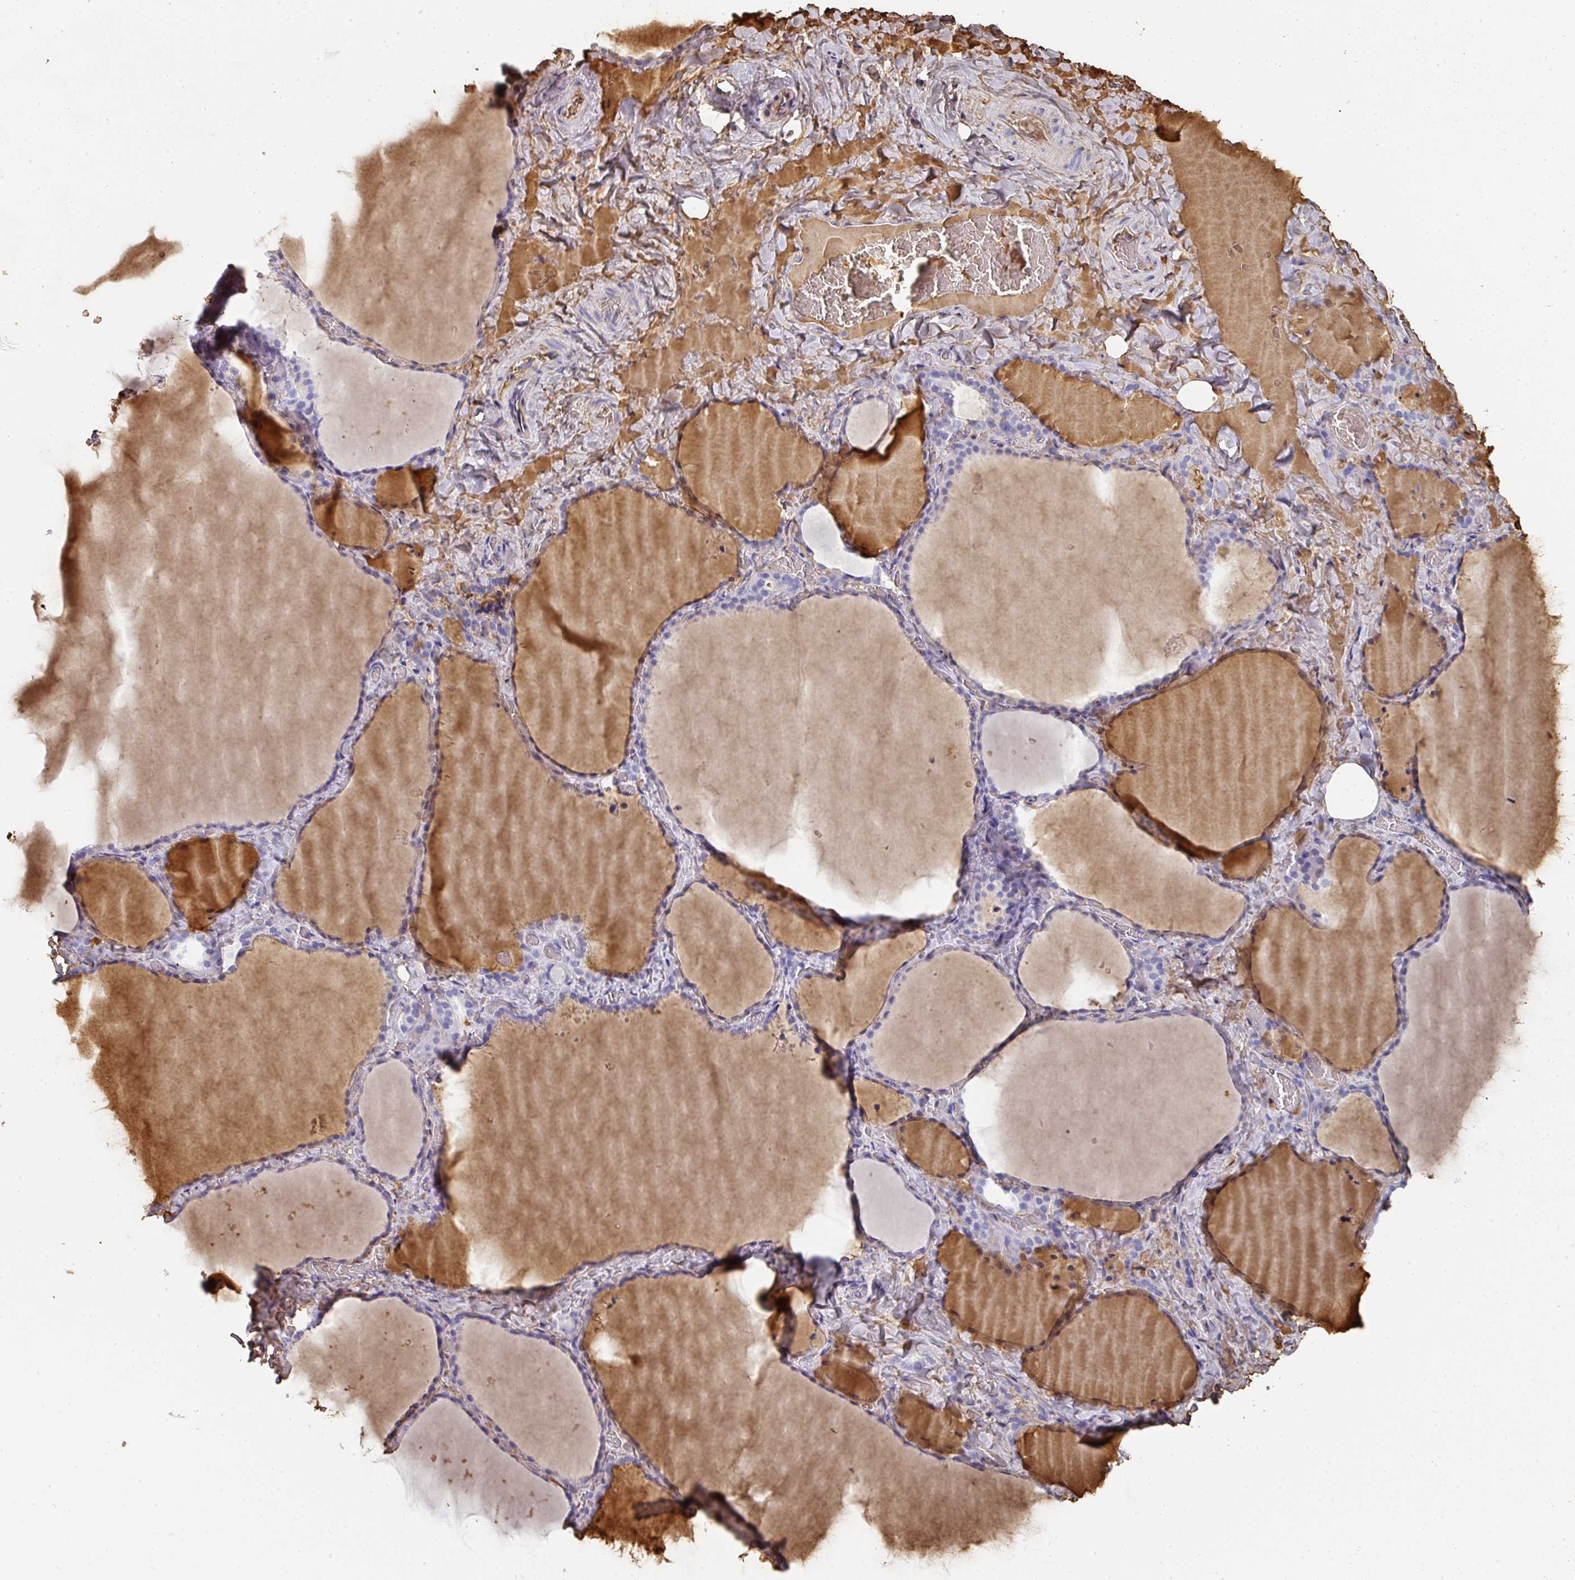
{"staining": {"intensity": "negative", "quantity": "none", "location": "none"}, "tissue": "thyroid gland", "cell_type": "Glandular cells", "image_type": "normal", "snomed": [{"axis": "morphology", "description": "Normal tissue, NOS"}, {"axis": "topography", "description": "Thyroid gland"}], "caption": "IHC photomicrograph of unremarkable thyroid gland: human thyroid gland stained with DAB (3,3'-diaminobenzidine) displays no significant protein expression in glandular cells.", "gene": "ALB", "patient": {"sex": "female", "age": 22}}